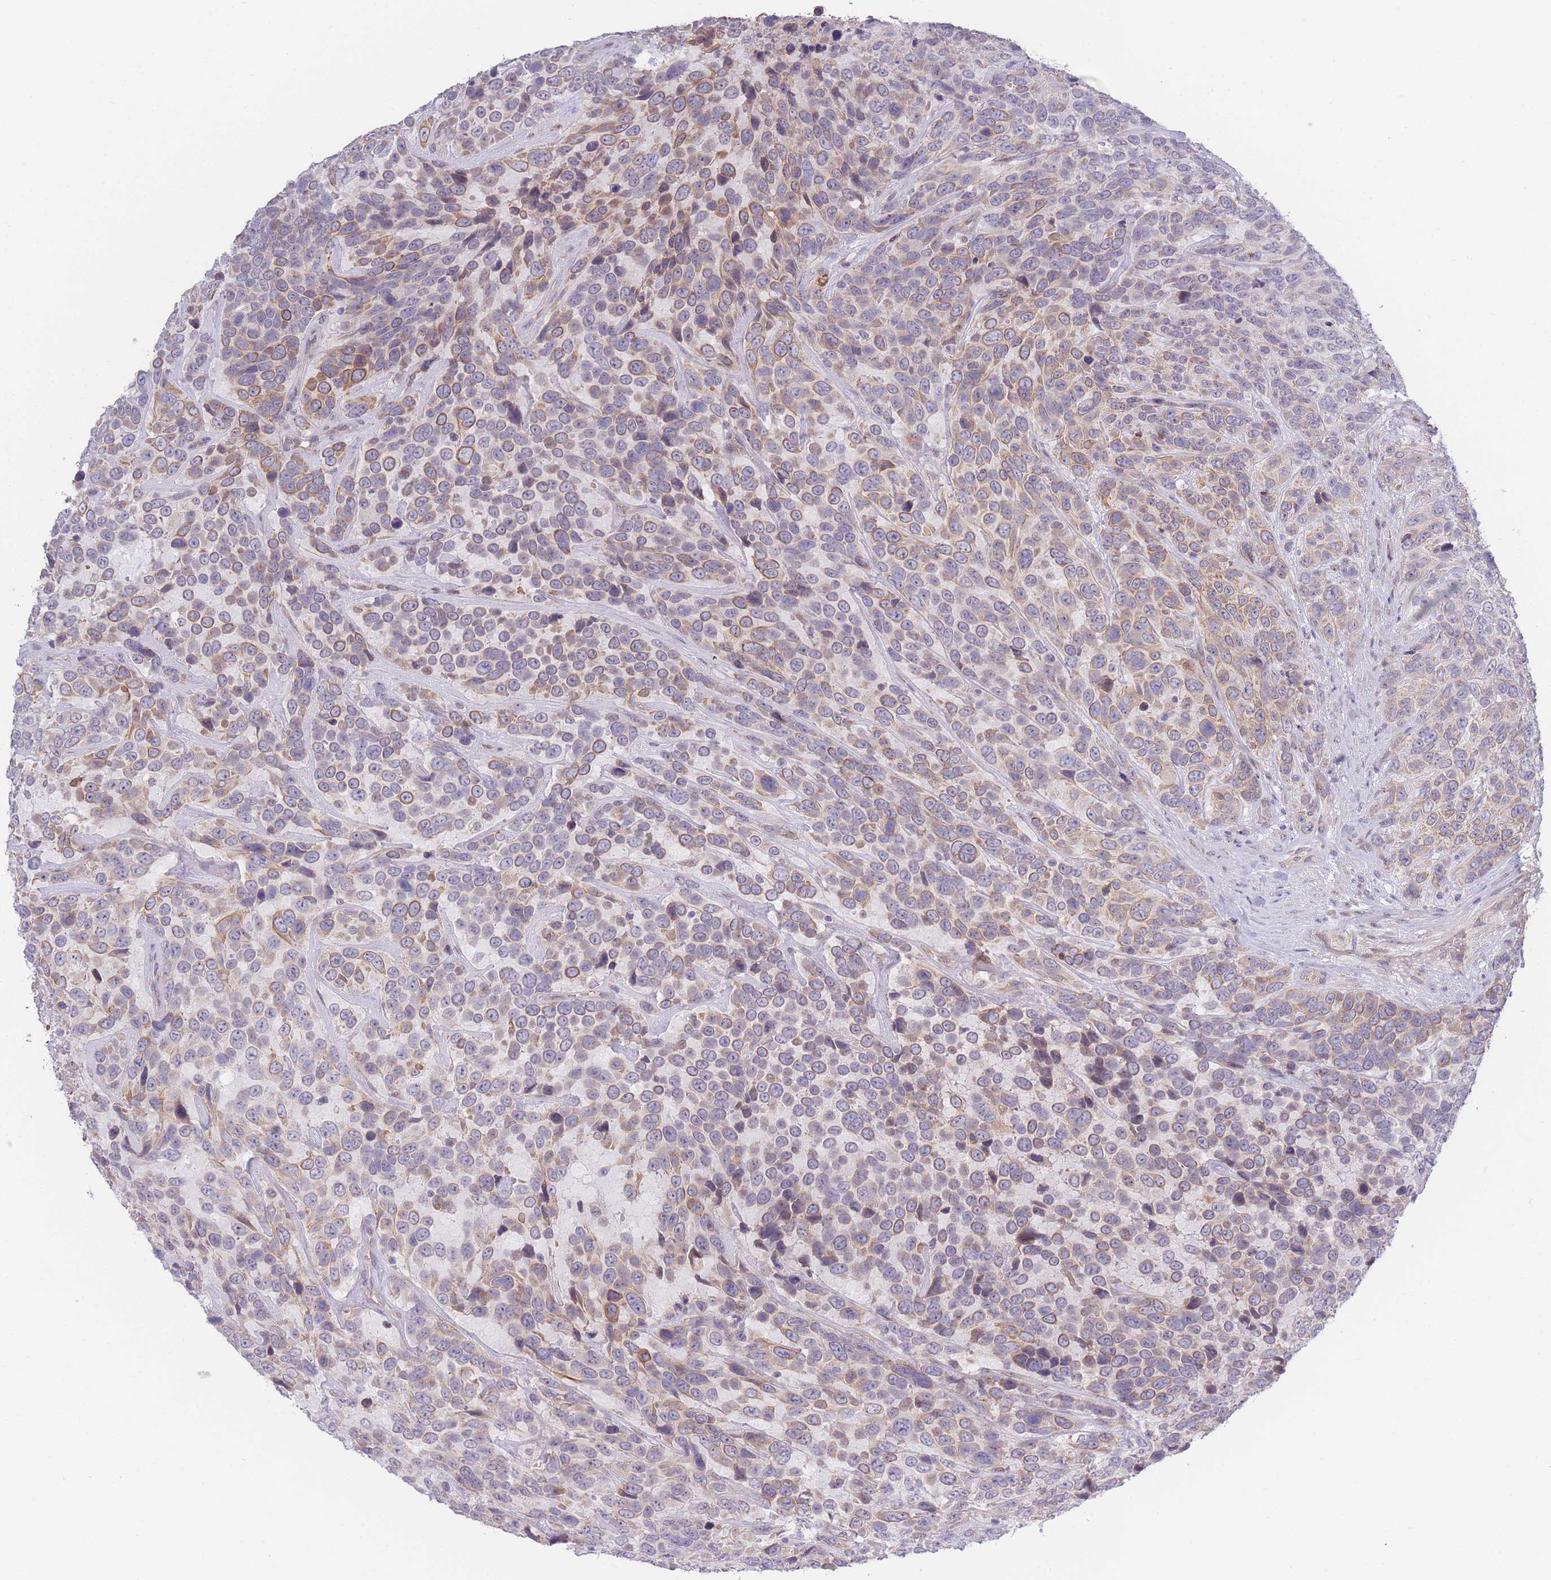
{"staining": {"intensity": "moderate", "quantity": "25%-75%", "location": "cytoplasmic/membranous"}, "tissue": "urothelial cancer", "cell_type": "Tumor cells", "image_type": "cancer", "snomed": [{"axis": "morphology", "description": "Urothelial carcinoma, High grade"}, {"axis": "topography", "description": "Urinary bladder"}], "caption": "Immunohistochemical staining of human high-grade urothelial carcinoma exhibits medium levels of moderate cytoplasmic/membranous expression in about 25%-75% of tumor cells.", "gene": "FAM227B", "patient": {"sex": "female", "age": 70}}